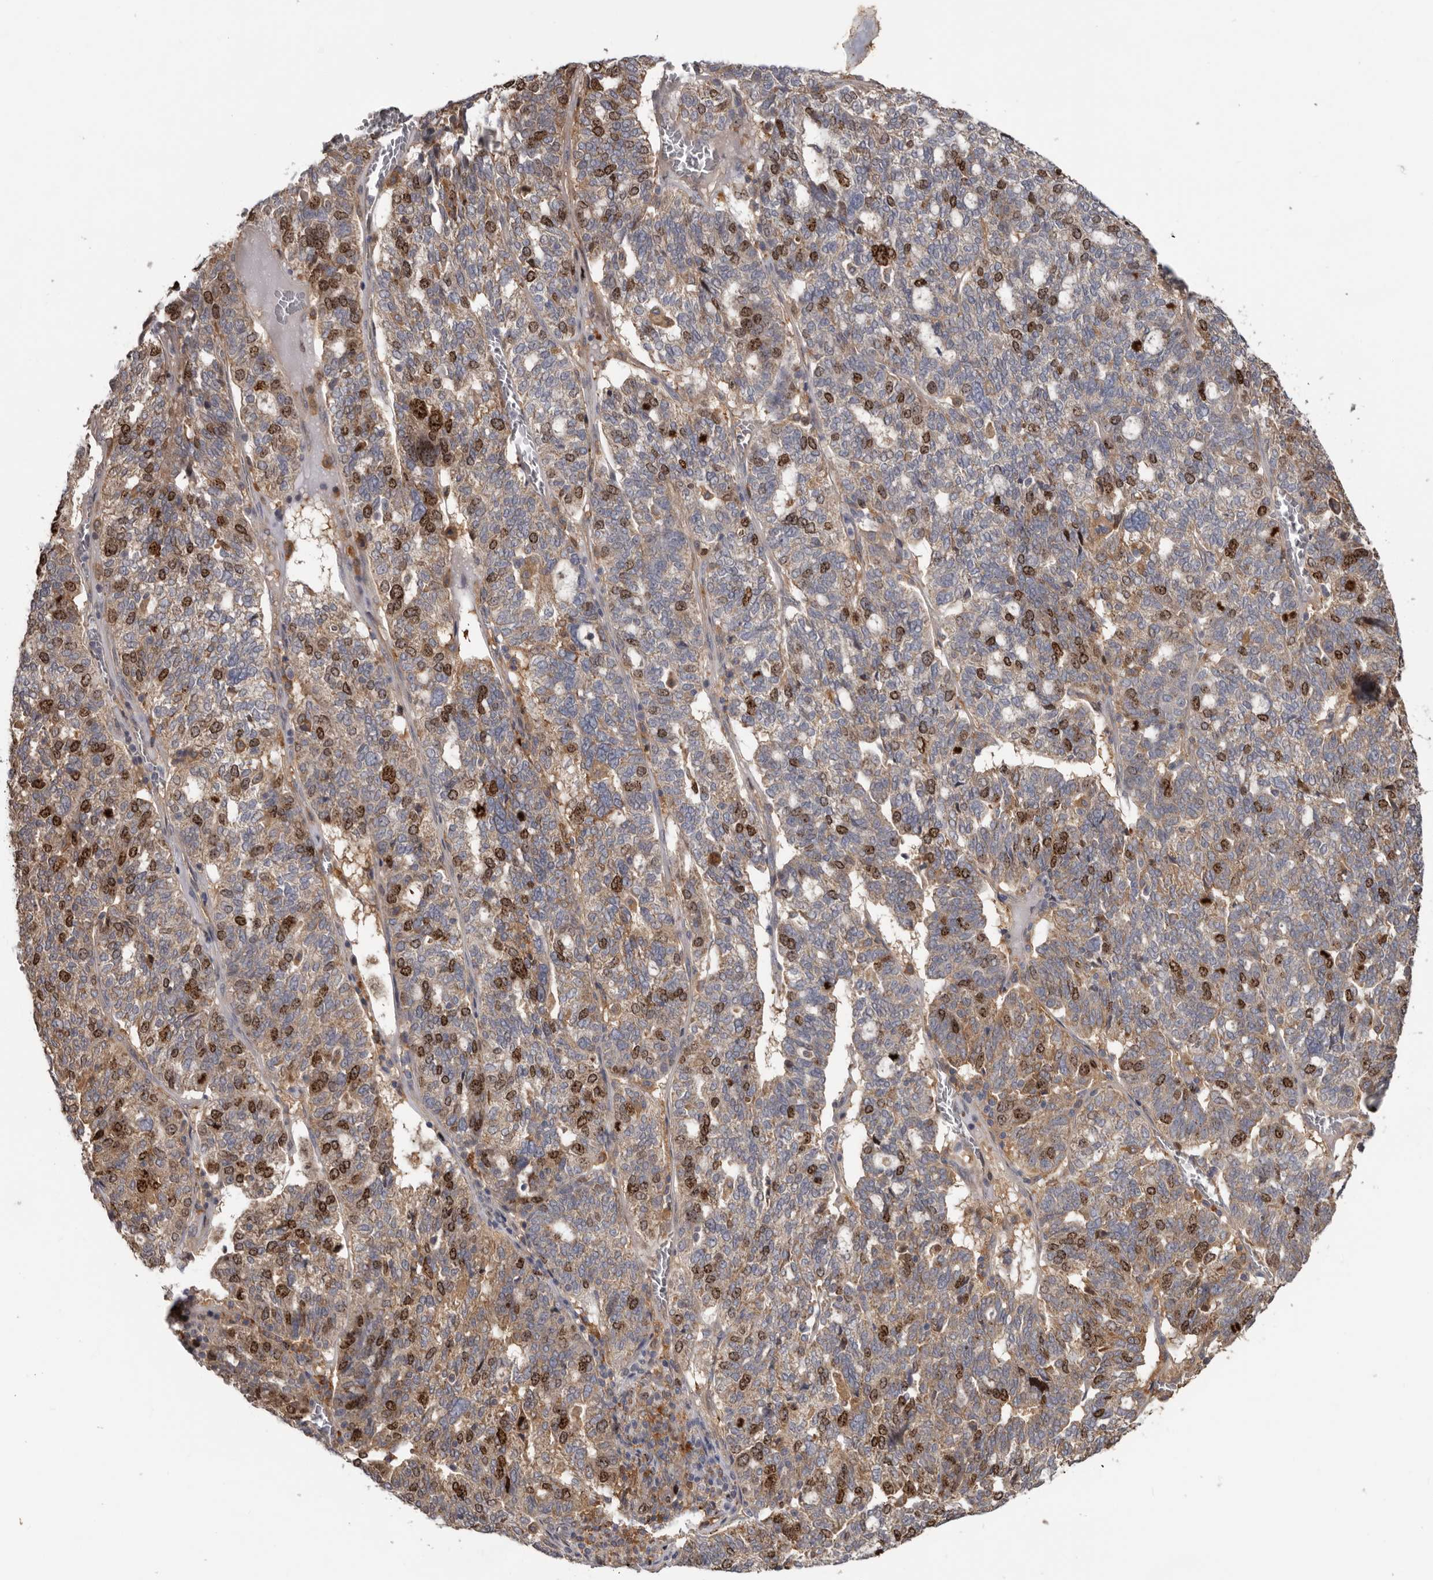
{"staining": {"intensity": "moderate", "quantity": "25%-75%", "location": "nuclear"}, "tissue": "ovarian cancer", "cell_type": "Tumor cells", "image_type": "cancer", "snomed": [{"axis": "morphology", "description": "Cystadenocarcinoma, serous, NOS"}, {"axis": "topography", "description": "Ovary"}], "caption": "This micrograph reveals serous cystadenocarcinoma (ovarian) stained with immunohistochemistry to label a protein in brown. The nuclear of tumor cells show moderate positivity for the protein. Nuclei are counter-stained blue.", "gene": "CDCA8", "patient": {"sex": "female", "age": 59}}